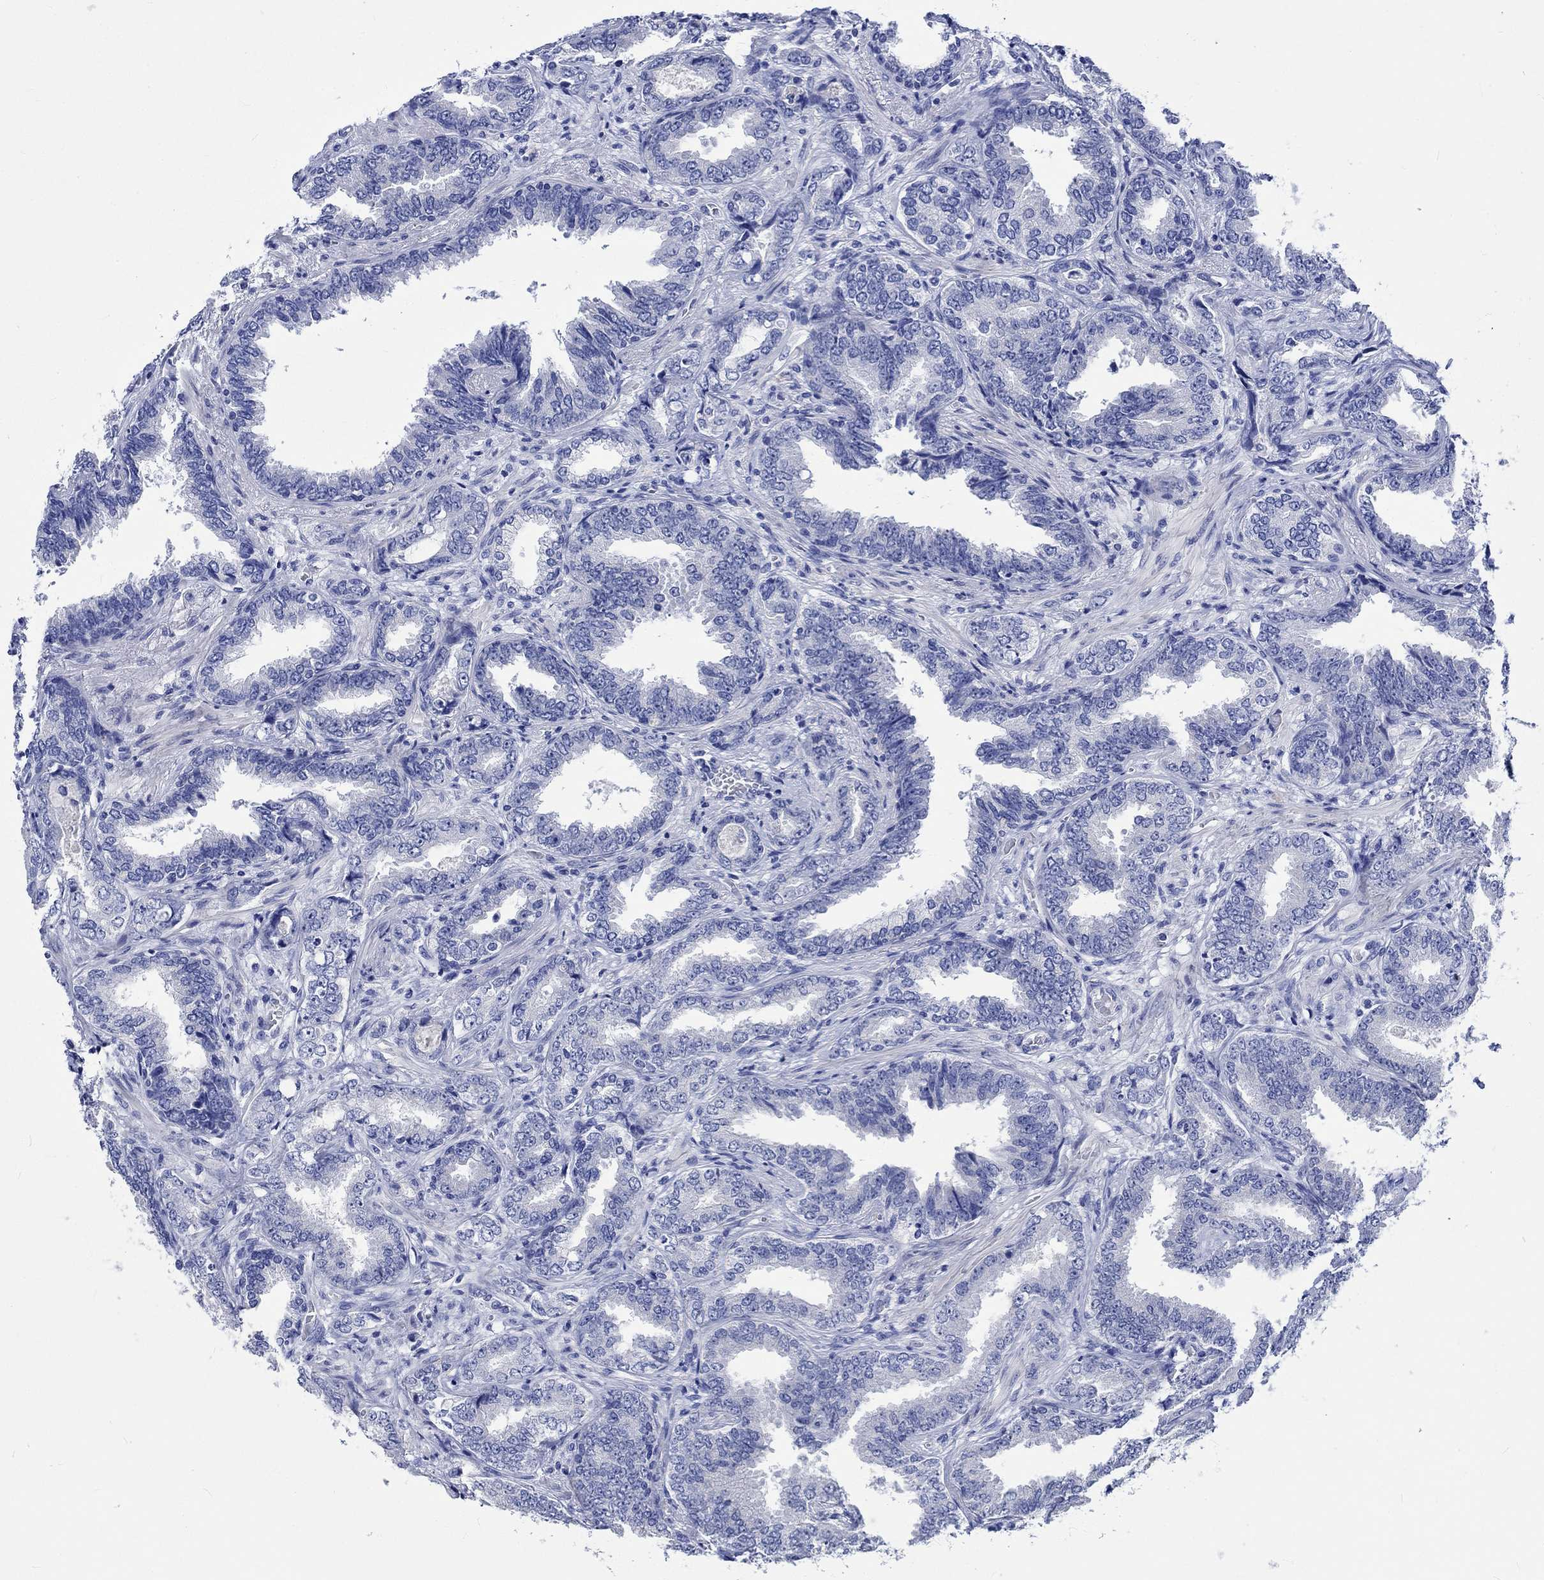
{"staining": {"intensity": "negative", "quantity": "none", "location": "none"}, "tissue": "prostate cancer", "cell_type": "Tumor cells", "image_type": "cancer", "snomed": [{"axis": "morphology", "description": "Adenocarcinoma, Low grade"}, {"axis": "topography", "description": "Prostate"}], "caption": "This is a photomicrograph of immunohistochemistry staining of prostate cancer, which shows no positivity in tumor cells.", "gene": "HARBI1", "patient": {"sex": "male", "age": 68}}